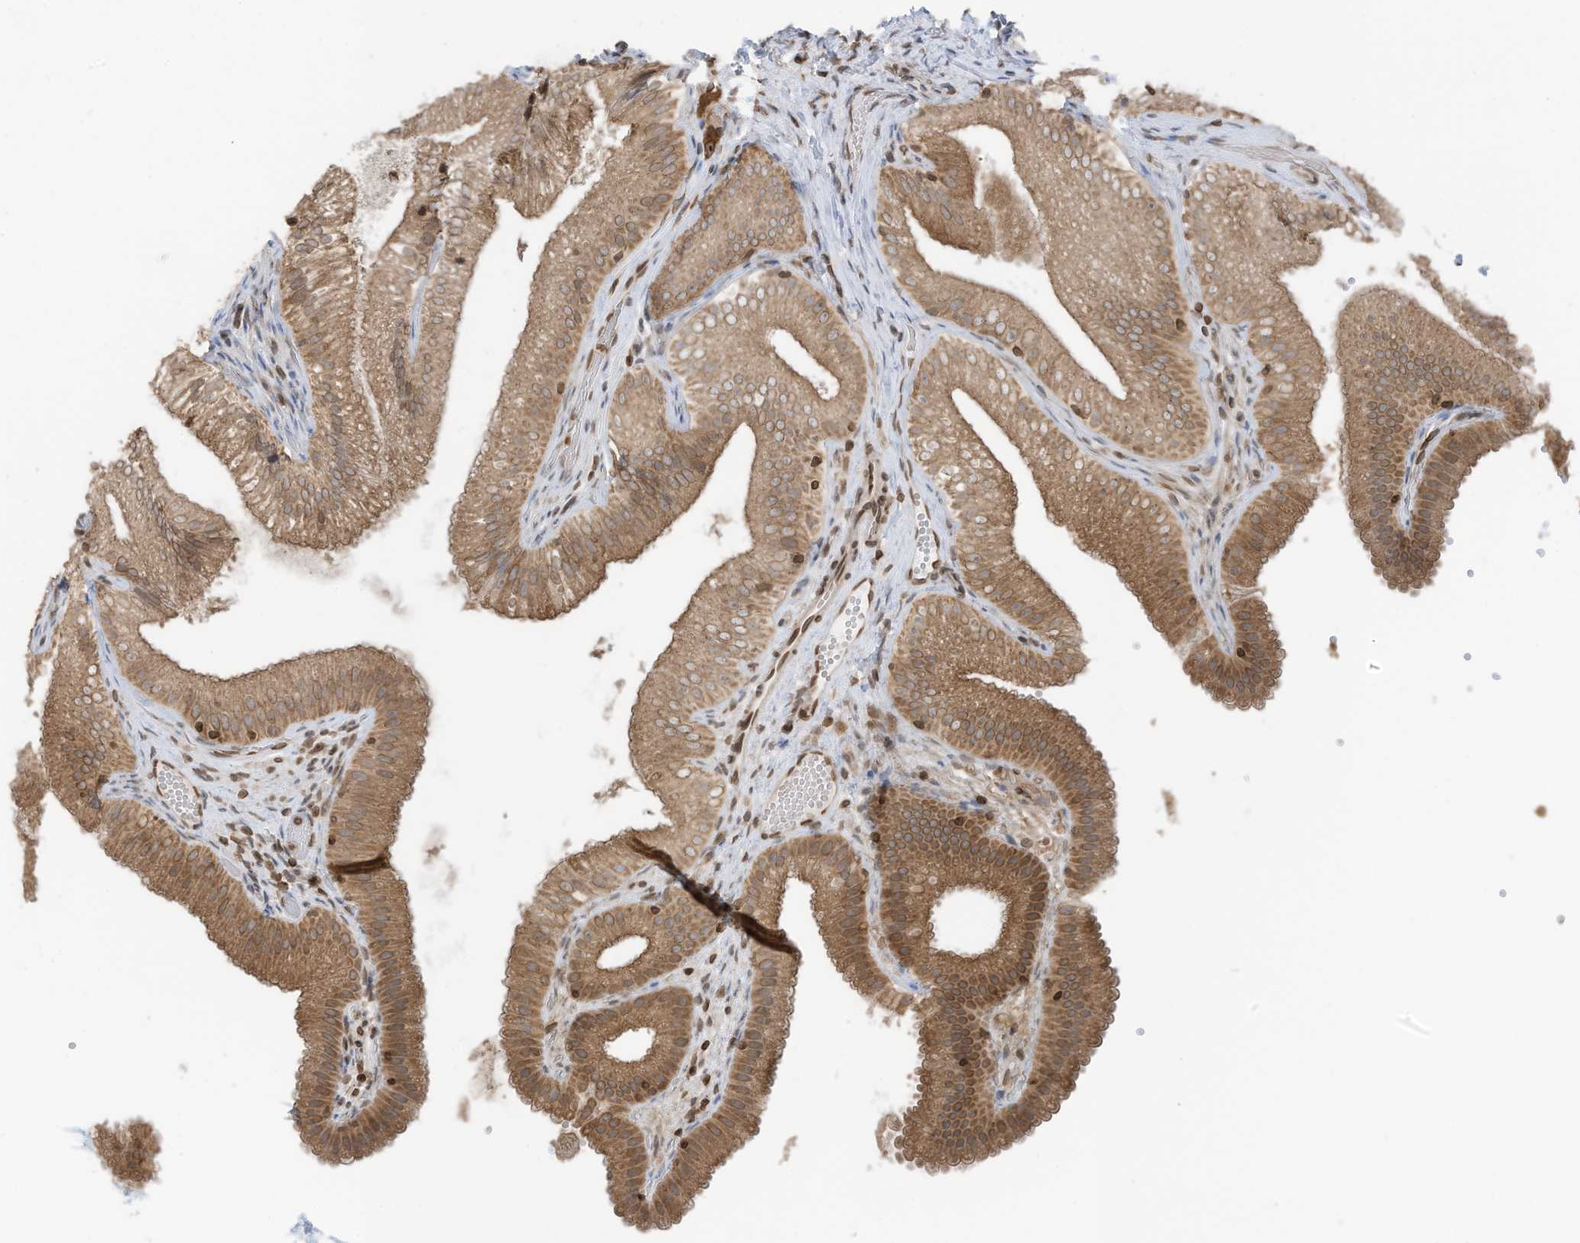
{"staining": {"intensity": "moderate", "quantity": ">75%", "location": "cytoplasmic/membranous"}, "tissue": "gallbladder", "cell_type": "Glandular cells", "image_type": "normal", "snomed": [{"axis": "morphology", "description": "Normal tissue, NOS"}, {"axis": "topography", "description": "Gallbladder"}], "caption": "Immunohistochemistry (IHC) (DAB) staining of benign gallbladder demonstrates moderate cytoplasmic/membranous protein expression in approximately >75% of glandular cells.", "gene": "RABL3", "patient": {"sex": "female", "age": 30}}